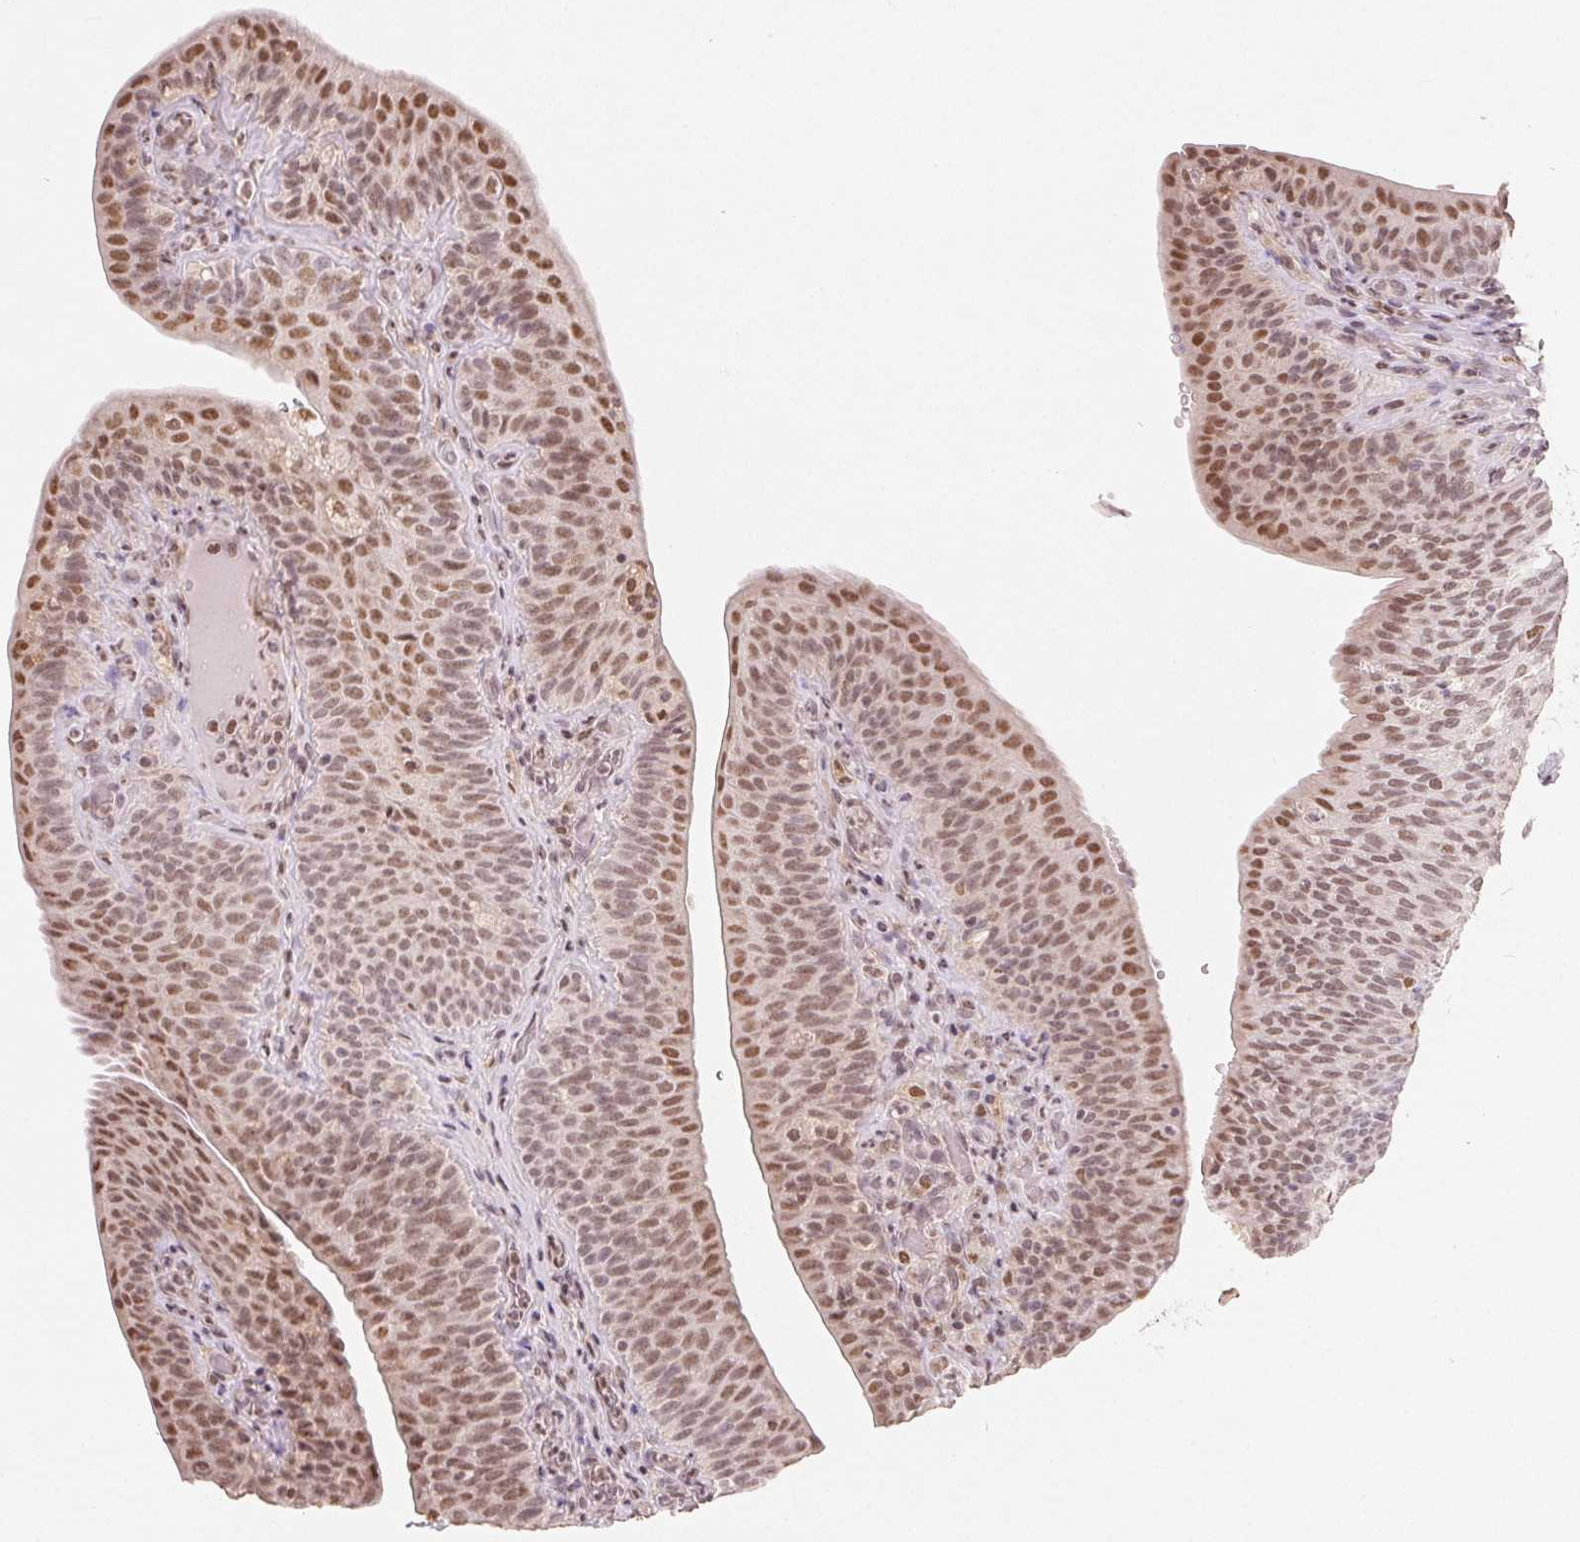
{"staining": {"intensity": "moderate", "quantity": ">75%", "location": "nuclear"}, "tissue": "urinary bladder", "cell_type": "Urothelial cells", "image_type": "normal", "snomed": [{"axis": "morphology", "description": "Normal tissue, NOS"}, {"axis": "topography", "description": "Urinary bladder"}, {"axis": "topography", "description": "Peripheral nerve tissue"}], "caption": "Urothelial cells show medium levels of moderate nuclear staining in about >75% of cells in unremarkable urinary bladder. (brown staining indicates protein expression, while blue staining denotes nuclei).", "gene": "CCDC138", "patient": {"sex": "male", "age": 66}}